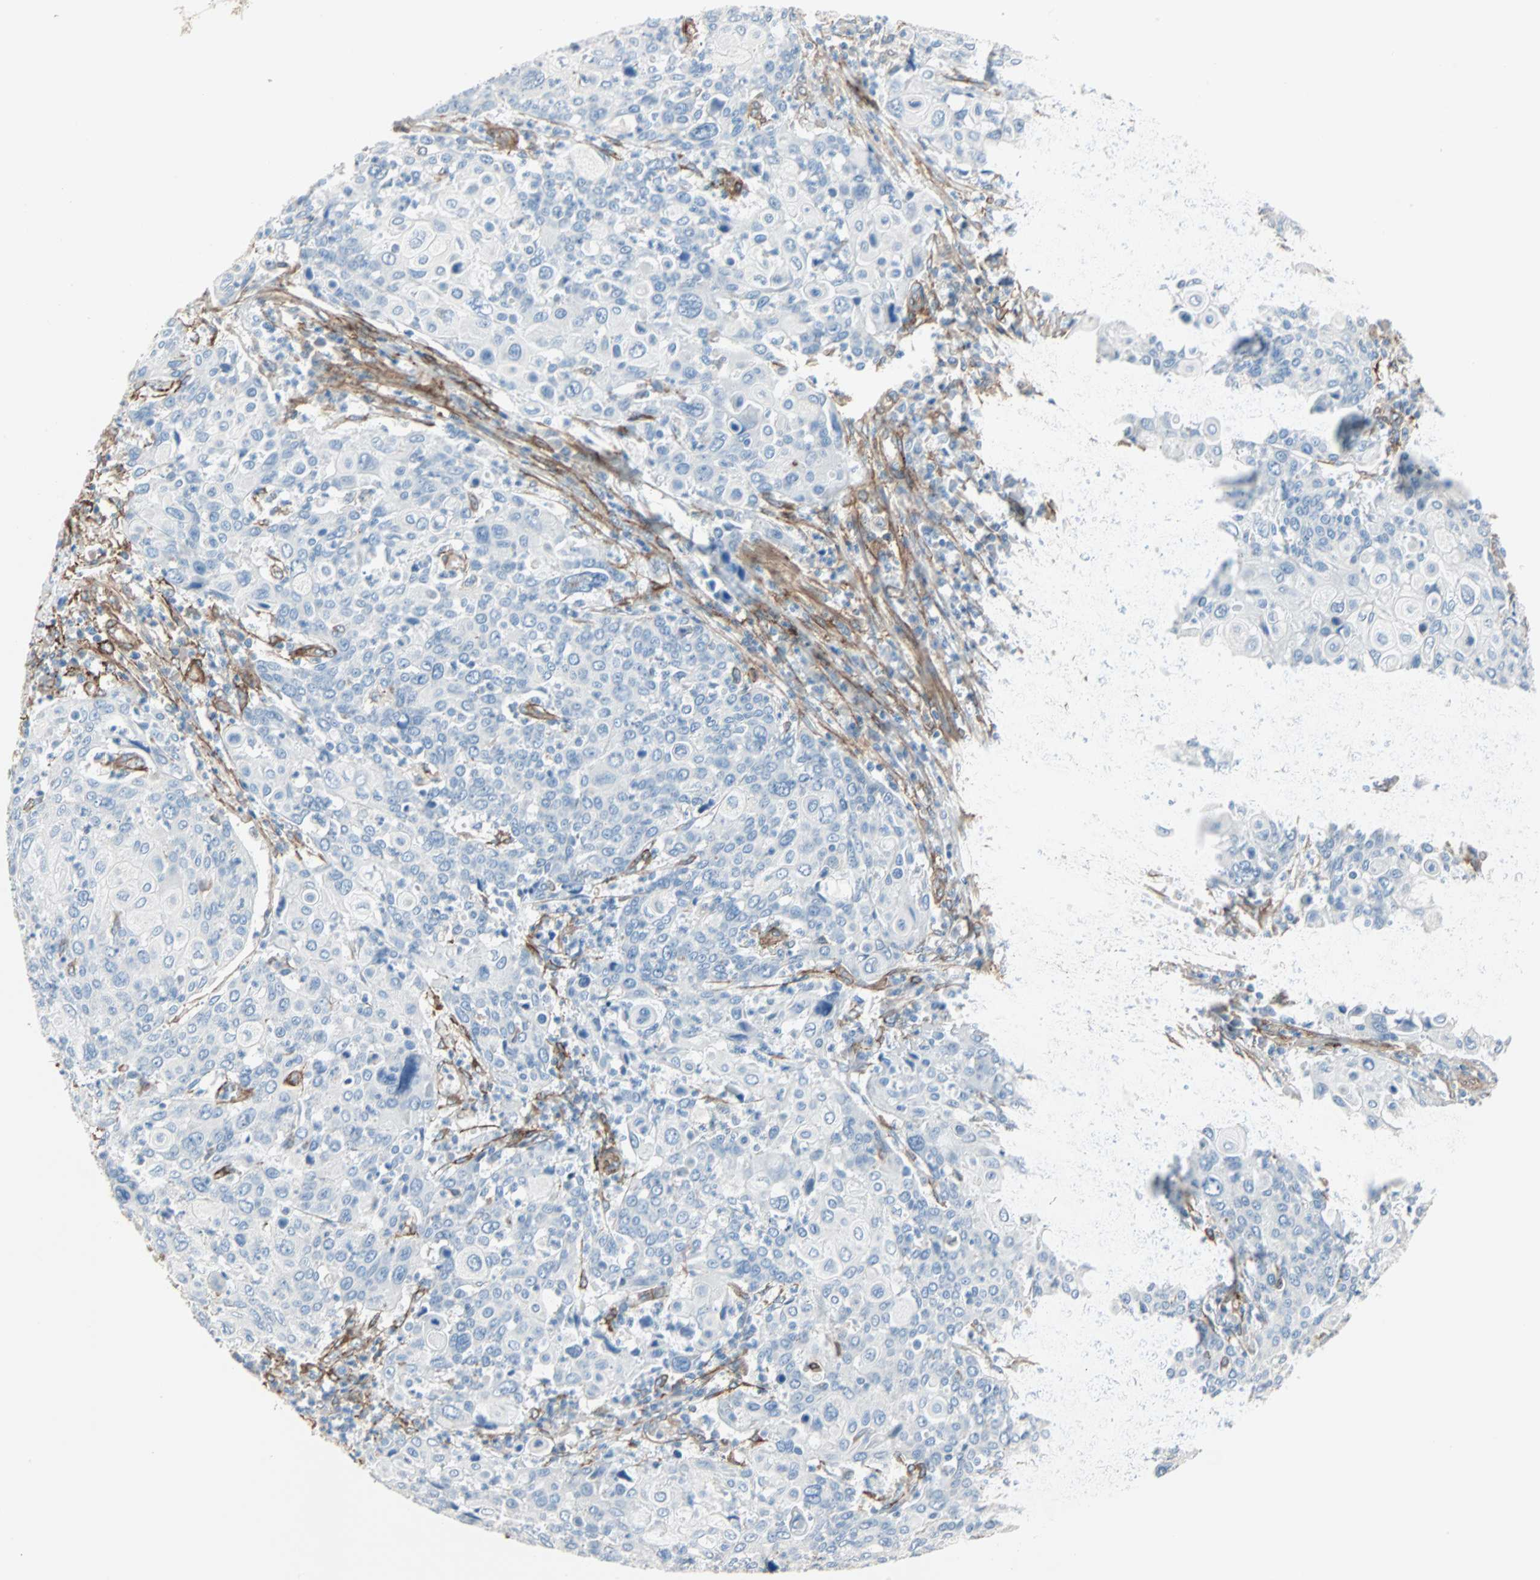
{"staining": {"intensity": "negative", "quantity": "none", "location": "none"}, "tissue": "cervical cancer", "cell_type": "Tumor cells", "image_type": "cancer", "snomed": [{"axis": "morphology", "description": "Squamous cell carcinoma, NOS"}, {"axis": "topography", "description": "Cervix"}], "caption": "Immunohistochemistry (IHC) image of neoplastic tissue: cervical cancer (squamous cell carcinoma) stained with DAB (3,3'-diaminobenzidine) displays no significant protein positivity in tumor cells.", "gene": "EPB41L2", "patient": {"sex": "female", "age": 40}}